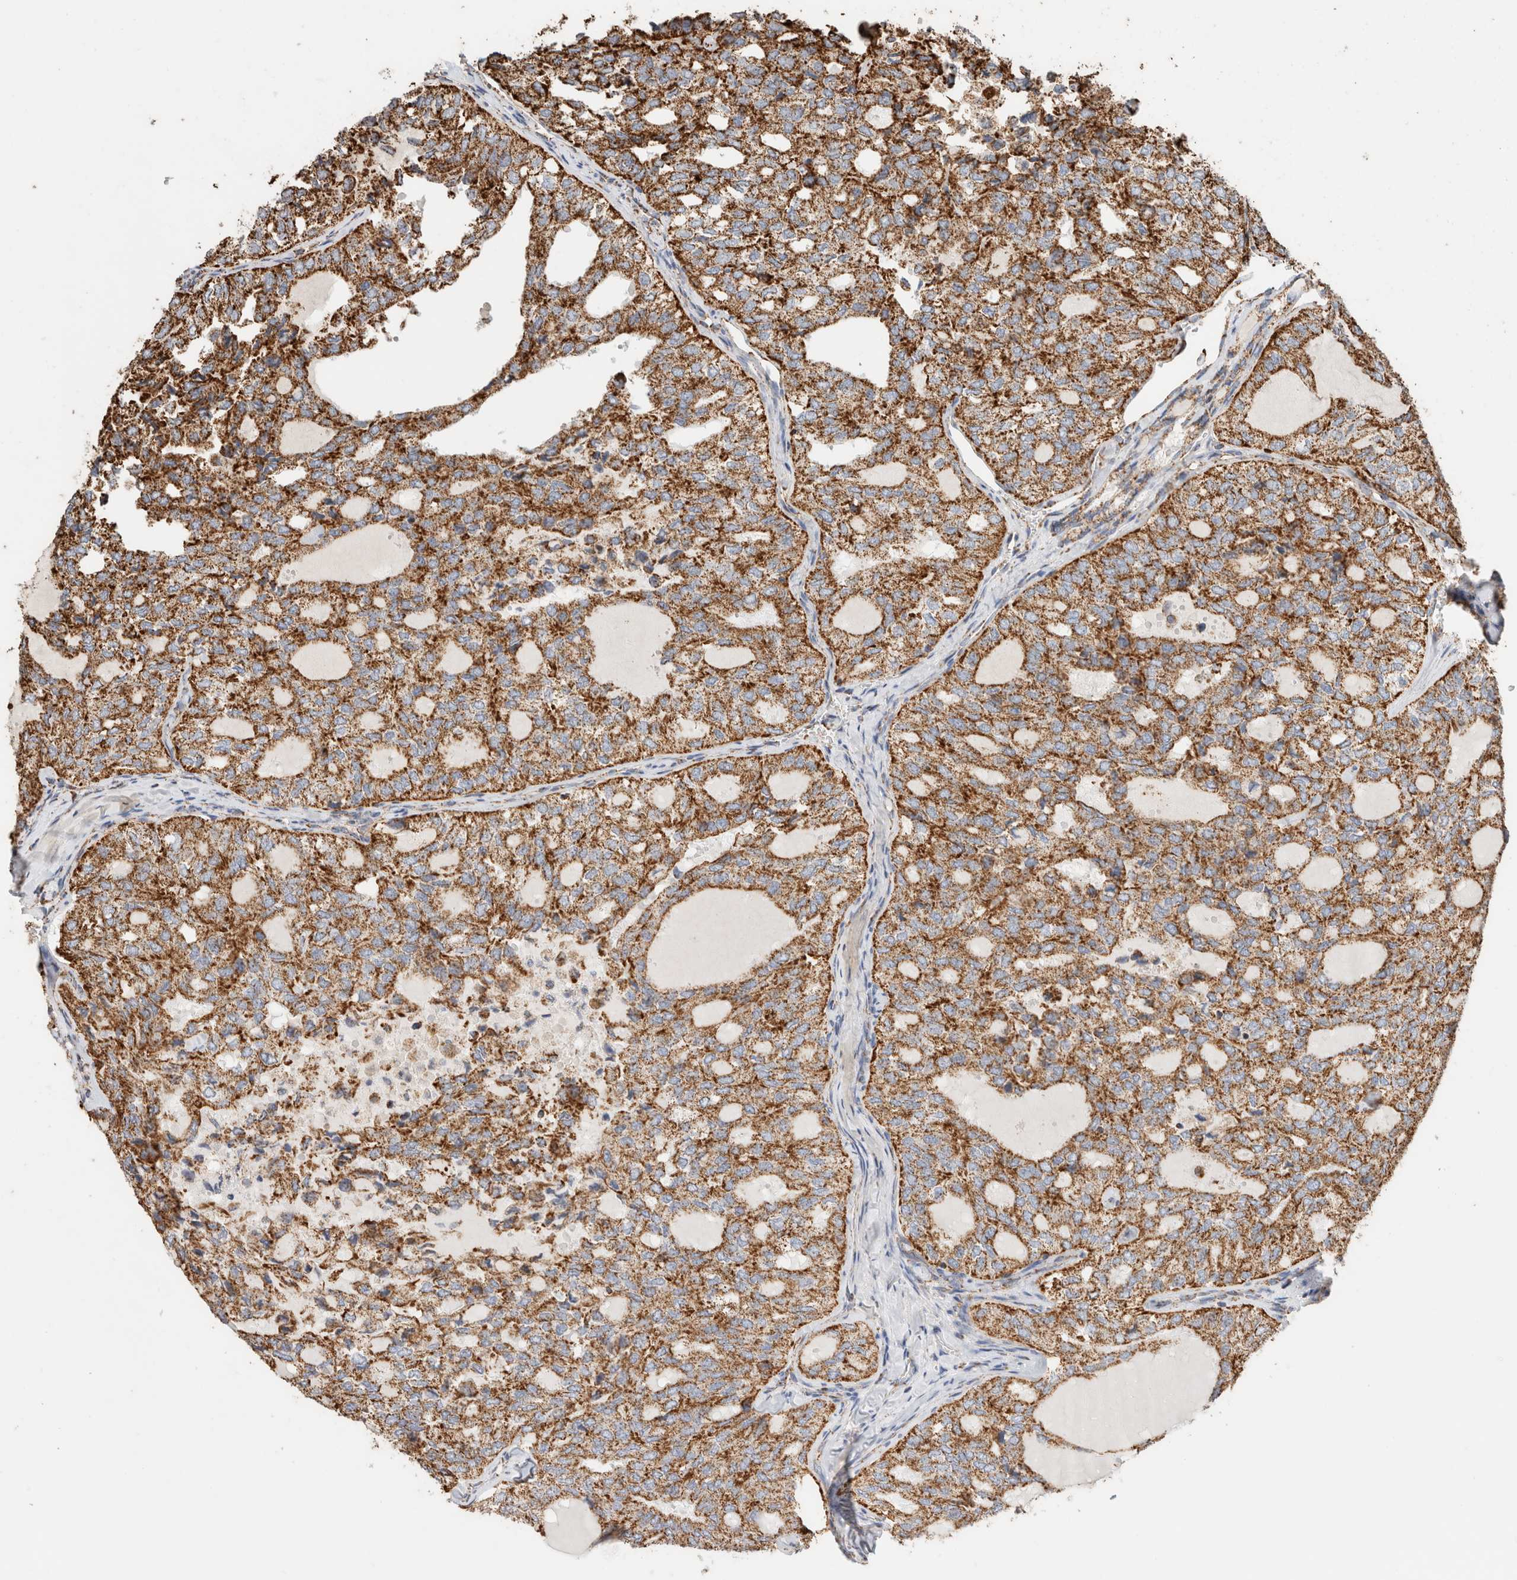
{"staining": {"intensity": "strong", "quantity": ">75%", "location": "cytoplasmic/membranous"}, "tissue": "thyroid cancer", "cell_type": "Tumor cells", "image_type": "cancer", "snomed": [{"axis": "morphology", "description": "Follicular adenoma carcinoma, NOS"}, {"axis": "topography", "description": "Thyroid gland"}], "caption": "Thyroid cancer (follicular adenoma carcinoma) was stained to show a protein in brown. There is high levels of strong cytoplasmic/membranous expression in about >75% of tumor cells.", "gene": "C1QBP", "patient": {"sex": "male", "age": 75}}